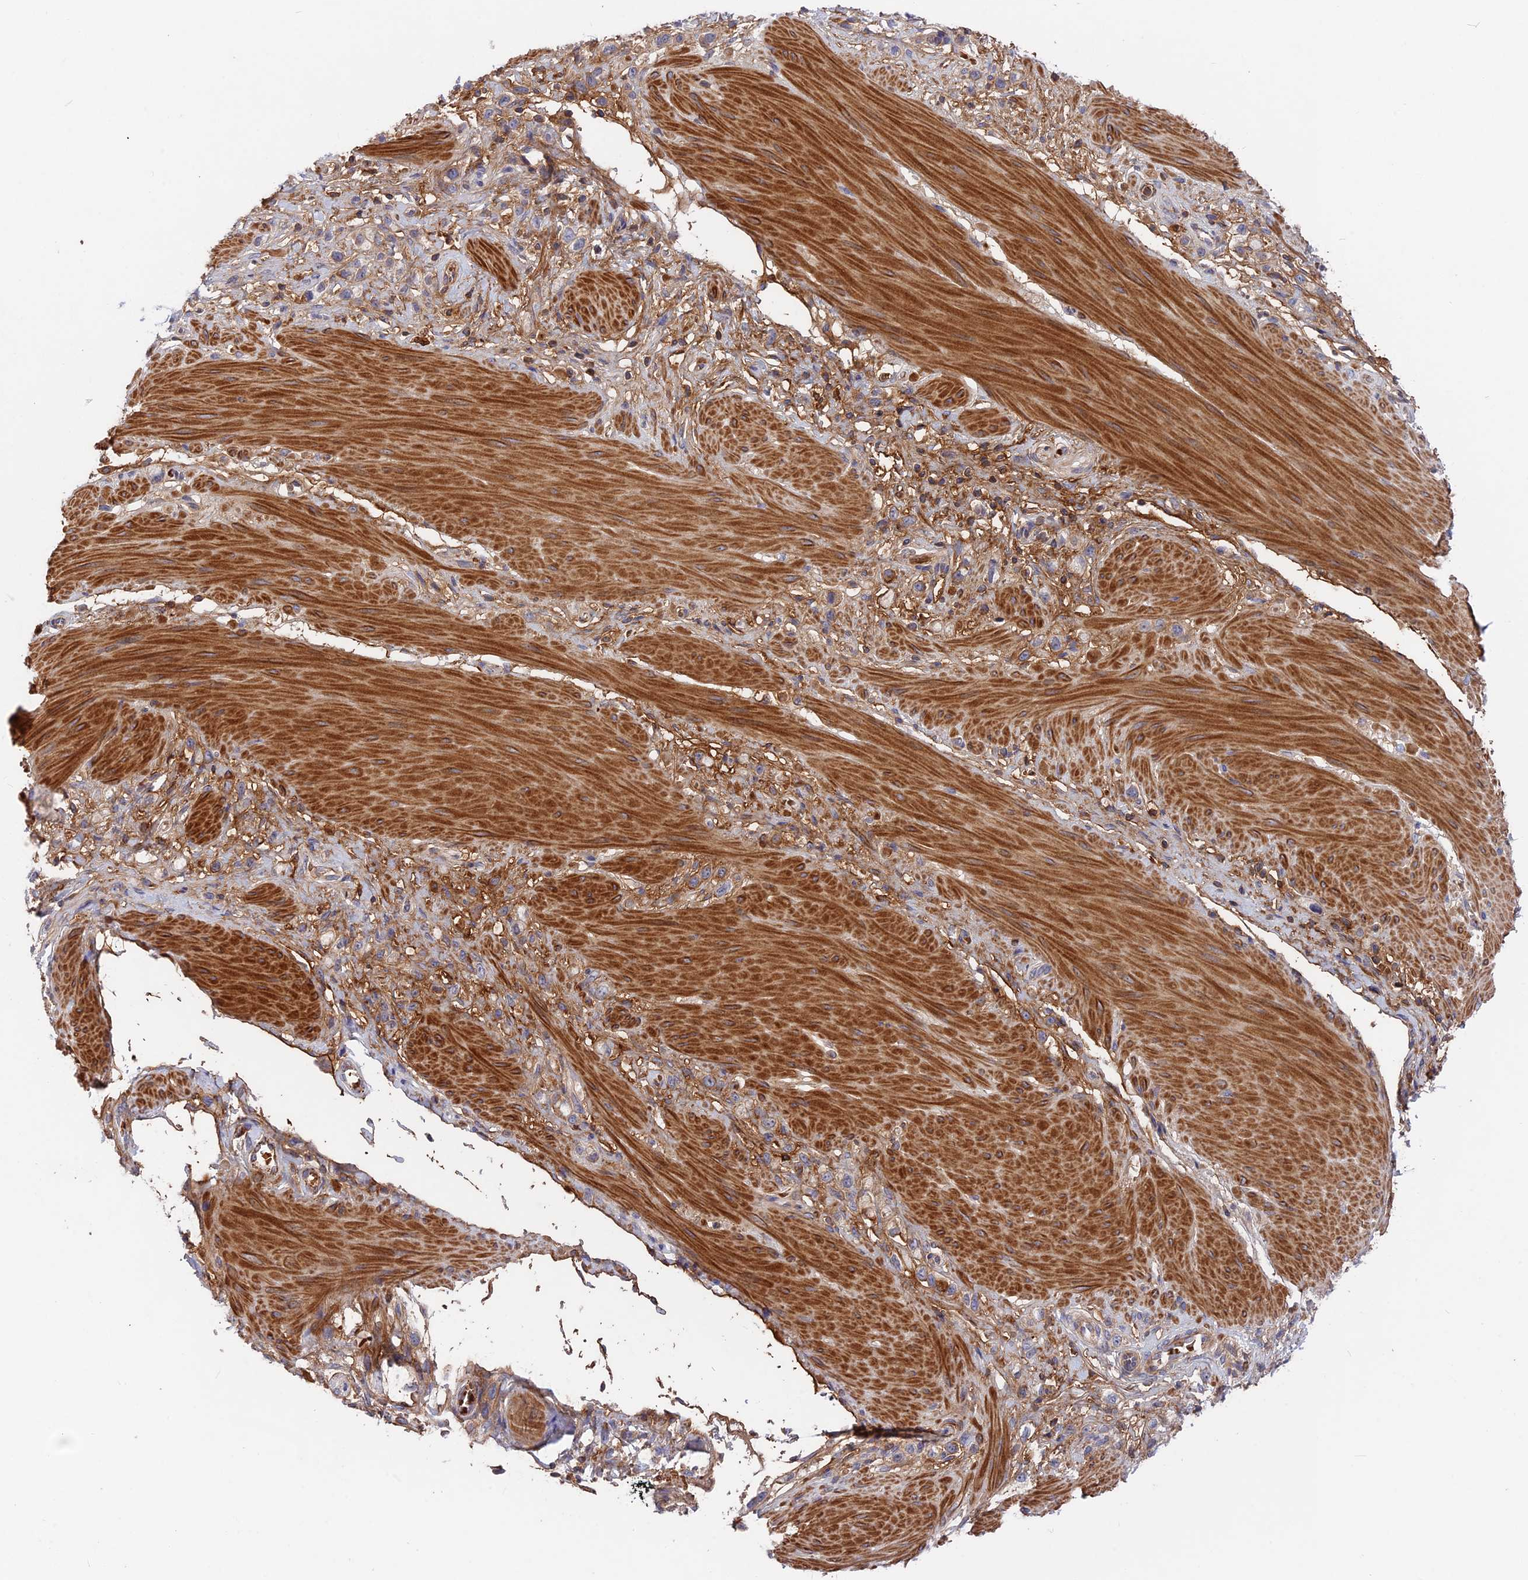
{"staining": {"intensity": "weak", "quantity": "<25%", "location": "cytoplasmic/membranous"}, "tissue": "stomach cancer", "cell_type": "Tumor cells", "image_type": "cancer", "snomed": [{"axis": "morphology", "description": "Adenocarcinoma, NOS"}, {"axis": "topography", "description": "Stomach"}], "caption": "The micrograph exhibits no staining of tumor cells in adenocarcinoma (stomach).", "gene": "CPNE7", "patient": {"sex": "female", "age": 65}}